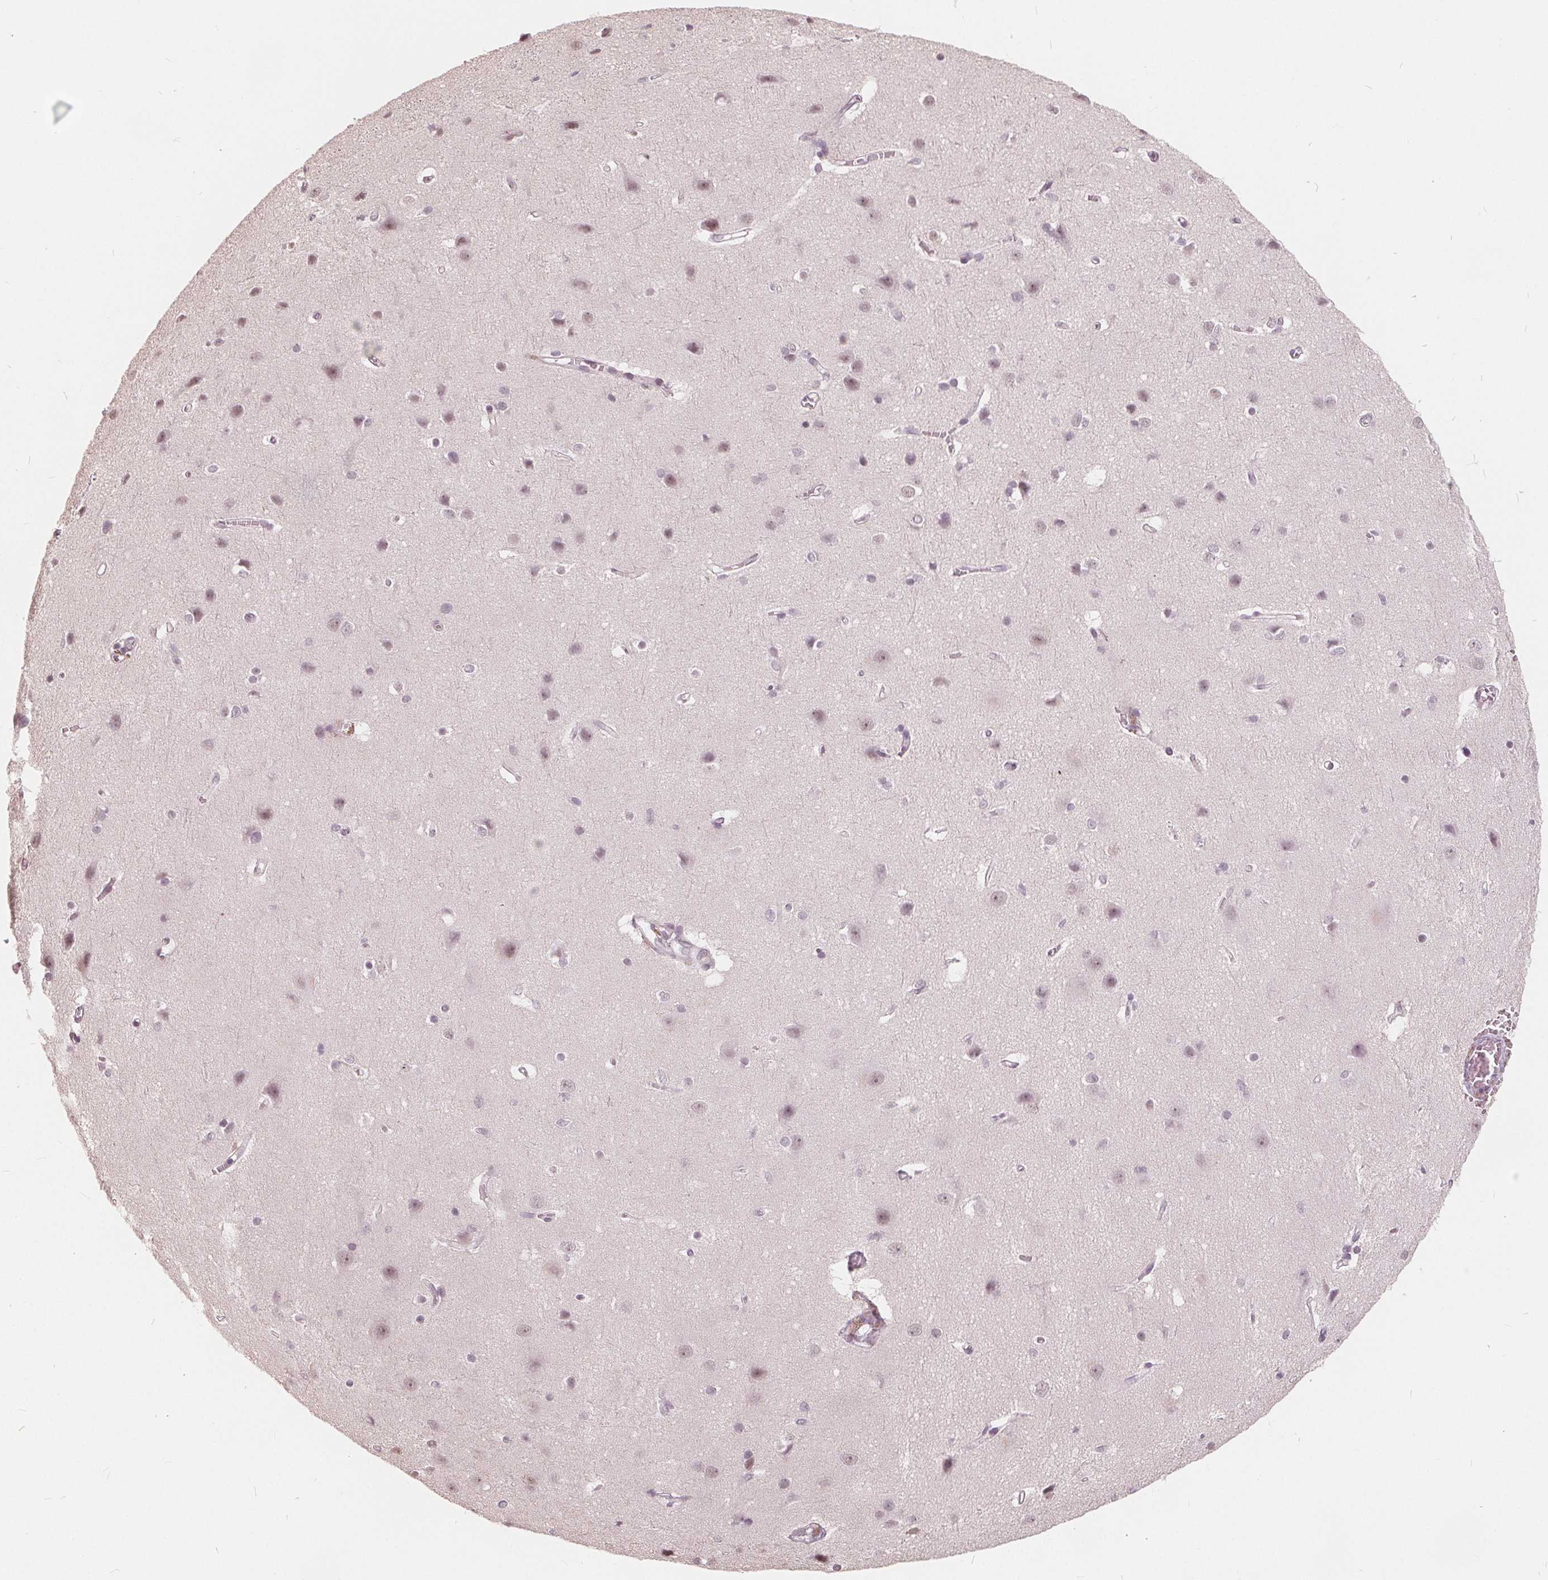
{"staining": {"intensity": "weak", "quantity": "25%-75%", "location": "nuclear"}, "tissue": "cerebral cortex", "cell_type": "Endothelial cells", "image_type": "normal", "snomed": [{"axis": "morphology", "description": "Normal tissue, NOS"}, {"axis": "topography", "description": "Cerebral cortex"}], "caption": "Immunohistochemical staining of normal cerebral cortex shows weak nuclear protein positivity in approximately 25%-75% of endothelial cells. (Brightfield microscopy of DAB IHC at high magnification).", "gene": "NUP210L", "patient": {"sex": "male", "age": 37}}